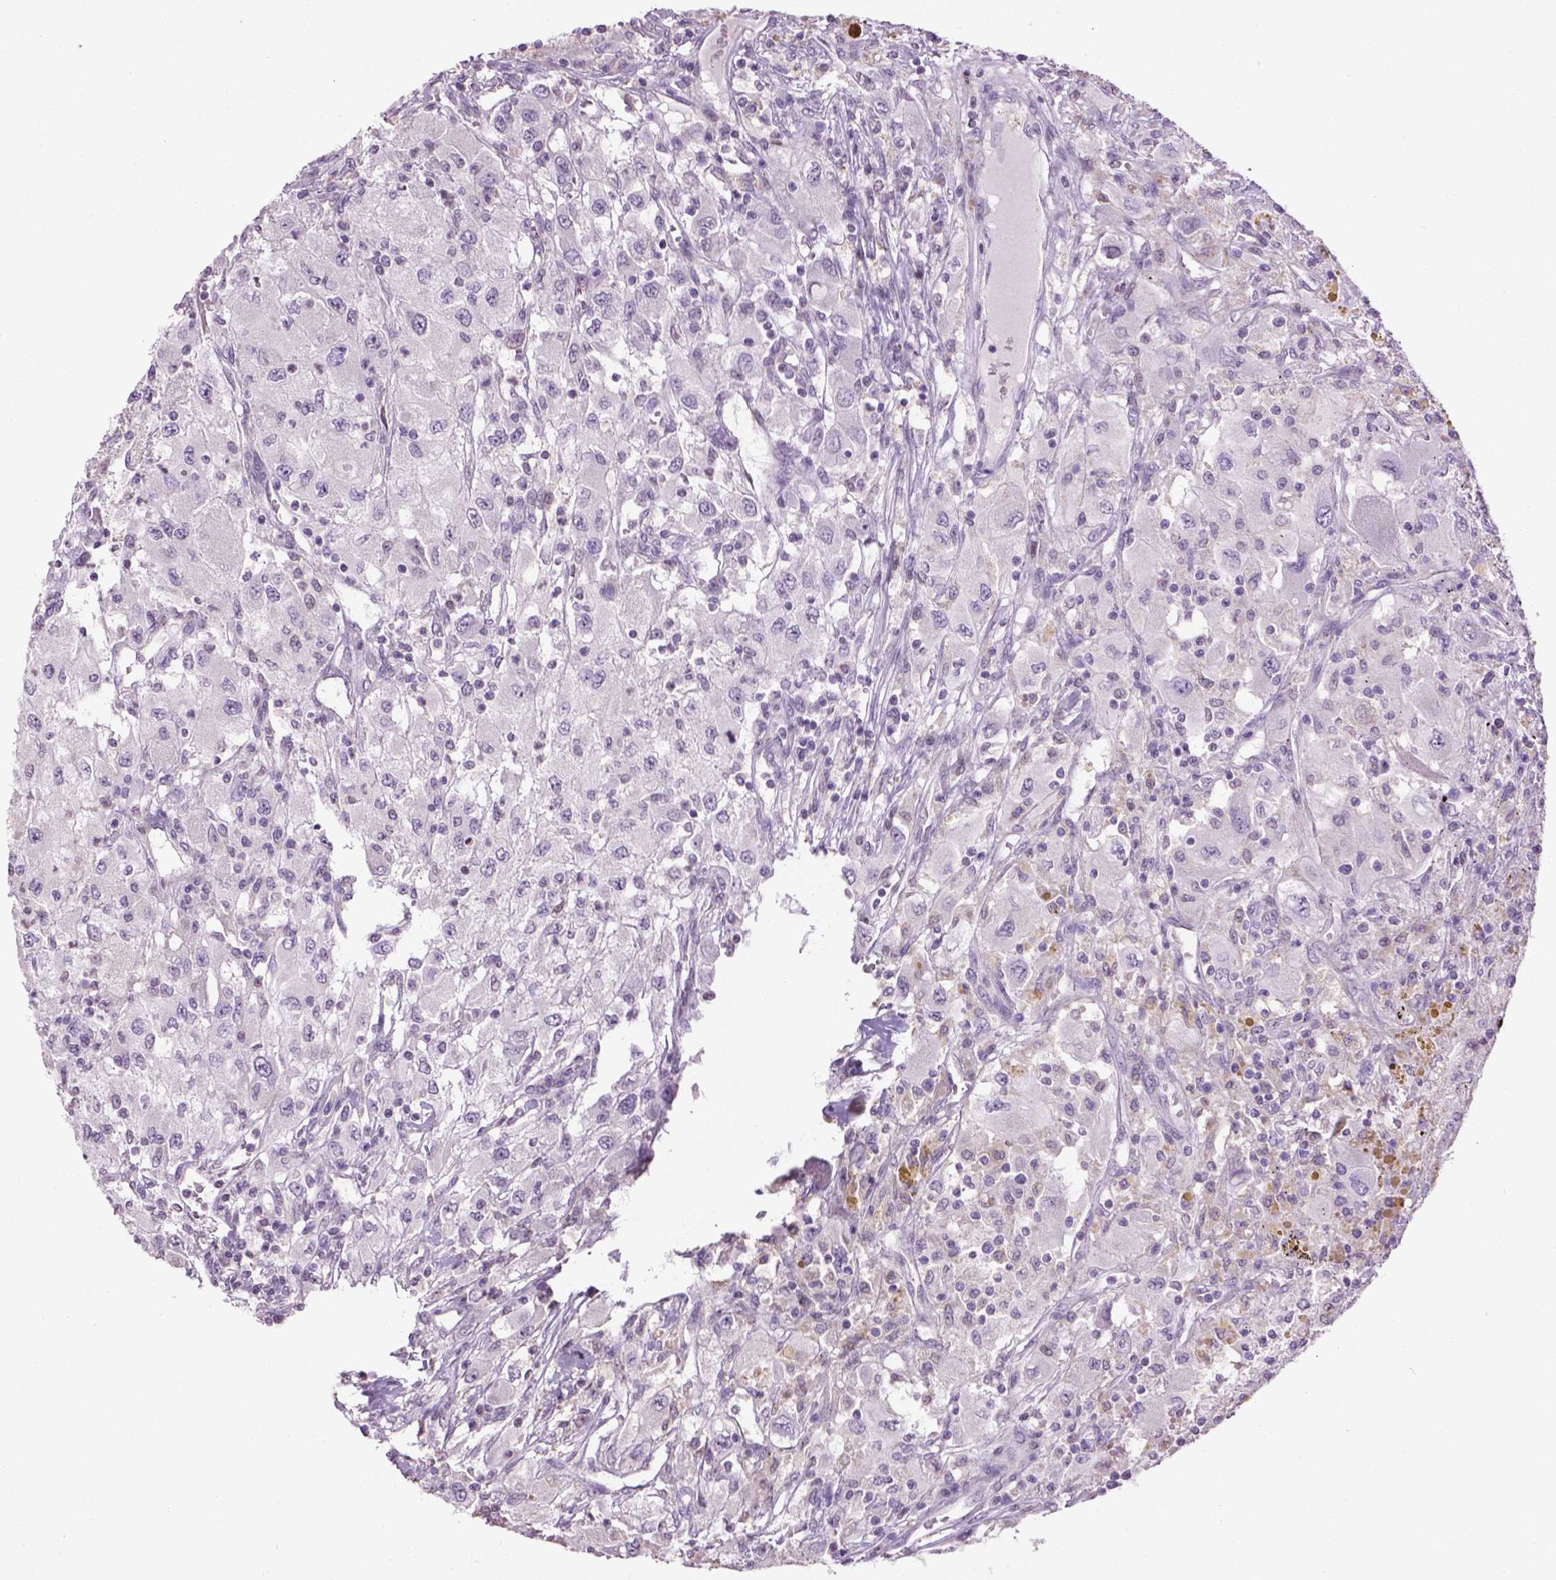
{"staining": {"intensity": "negative", "quantity": "none", "location": "none"}, "tissue": "renal cancer", "cell_type": "Tumor cells", "image_type": "cancer", "snomed": [{"axis": "morphology", "description": "Adenocarcinoma, NOS"}, {"axis": "topography", "description": "Kidney"}], "caption": "The photomicrograph exhibits no staining of tumor cells in renal adenocarcinoma. (Brightfield microscopy of DAB (3,3'-diaminobenzidine) immunohistochemistry (IHC) at high magnification).", "gene": "TH", "patient": {"sex": "female", "age": 67}}